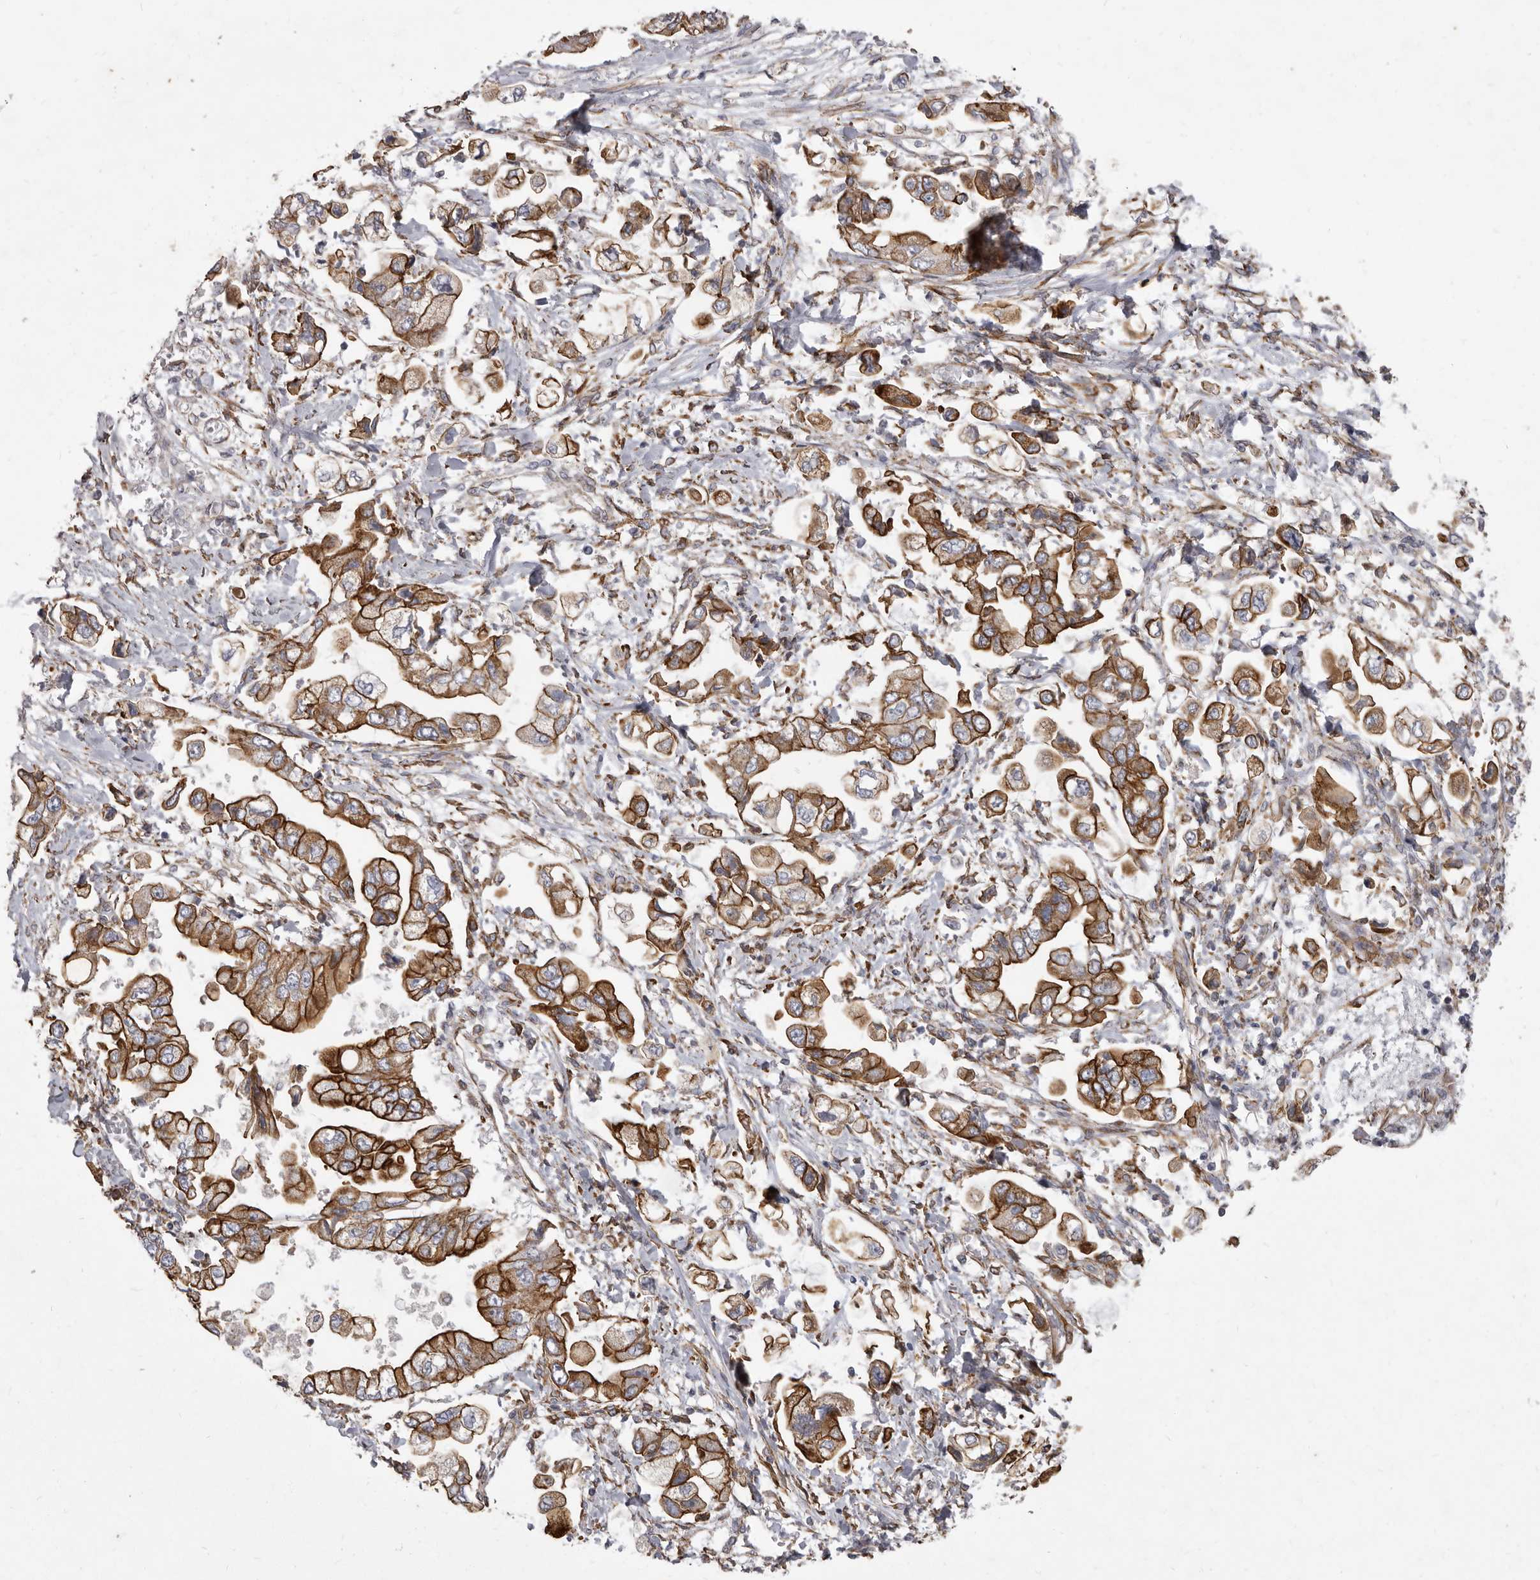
{"staining": {"intensity": "strong", "quantity": "25%-75%", "location": "cytoplasmic/membranous"}, "tissue": "stomach cancer", "cell_type": "Tumor cells", "image_type": "cancer", "snomed": [{"axis": "morphology", "description": "Adenocarcinoma, NOS"}, {"axis": "topography", "description": "Stomach"}], "caption": "A micrograph of stomach cancer stained for a protein exhibits strong cytoplasmic/membranous brown staining in tumor cells. The protein of interest is shown in brown color, while the nuclei are stained blue.", "gene": "P2RX6", "patient": {"sex": "male", "age": 62}}